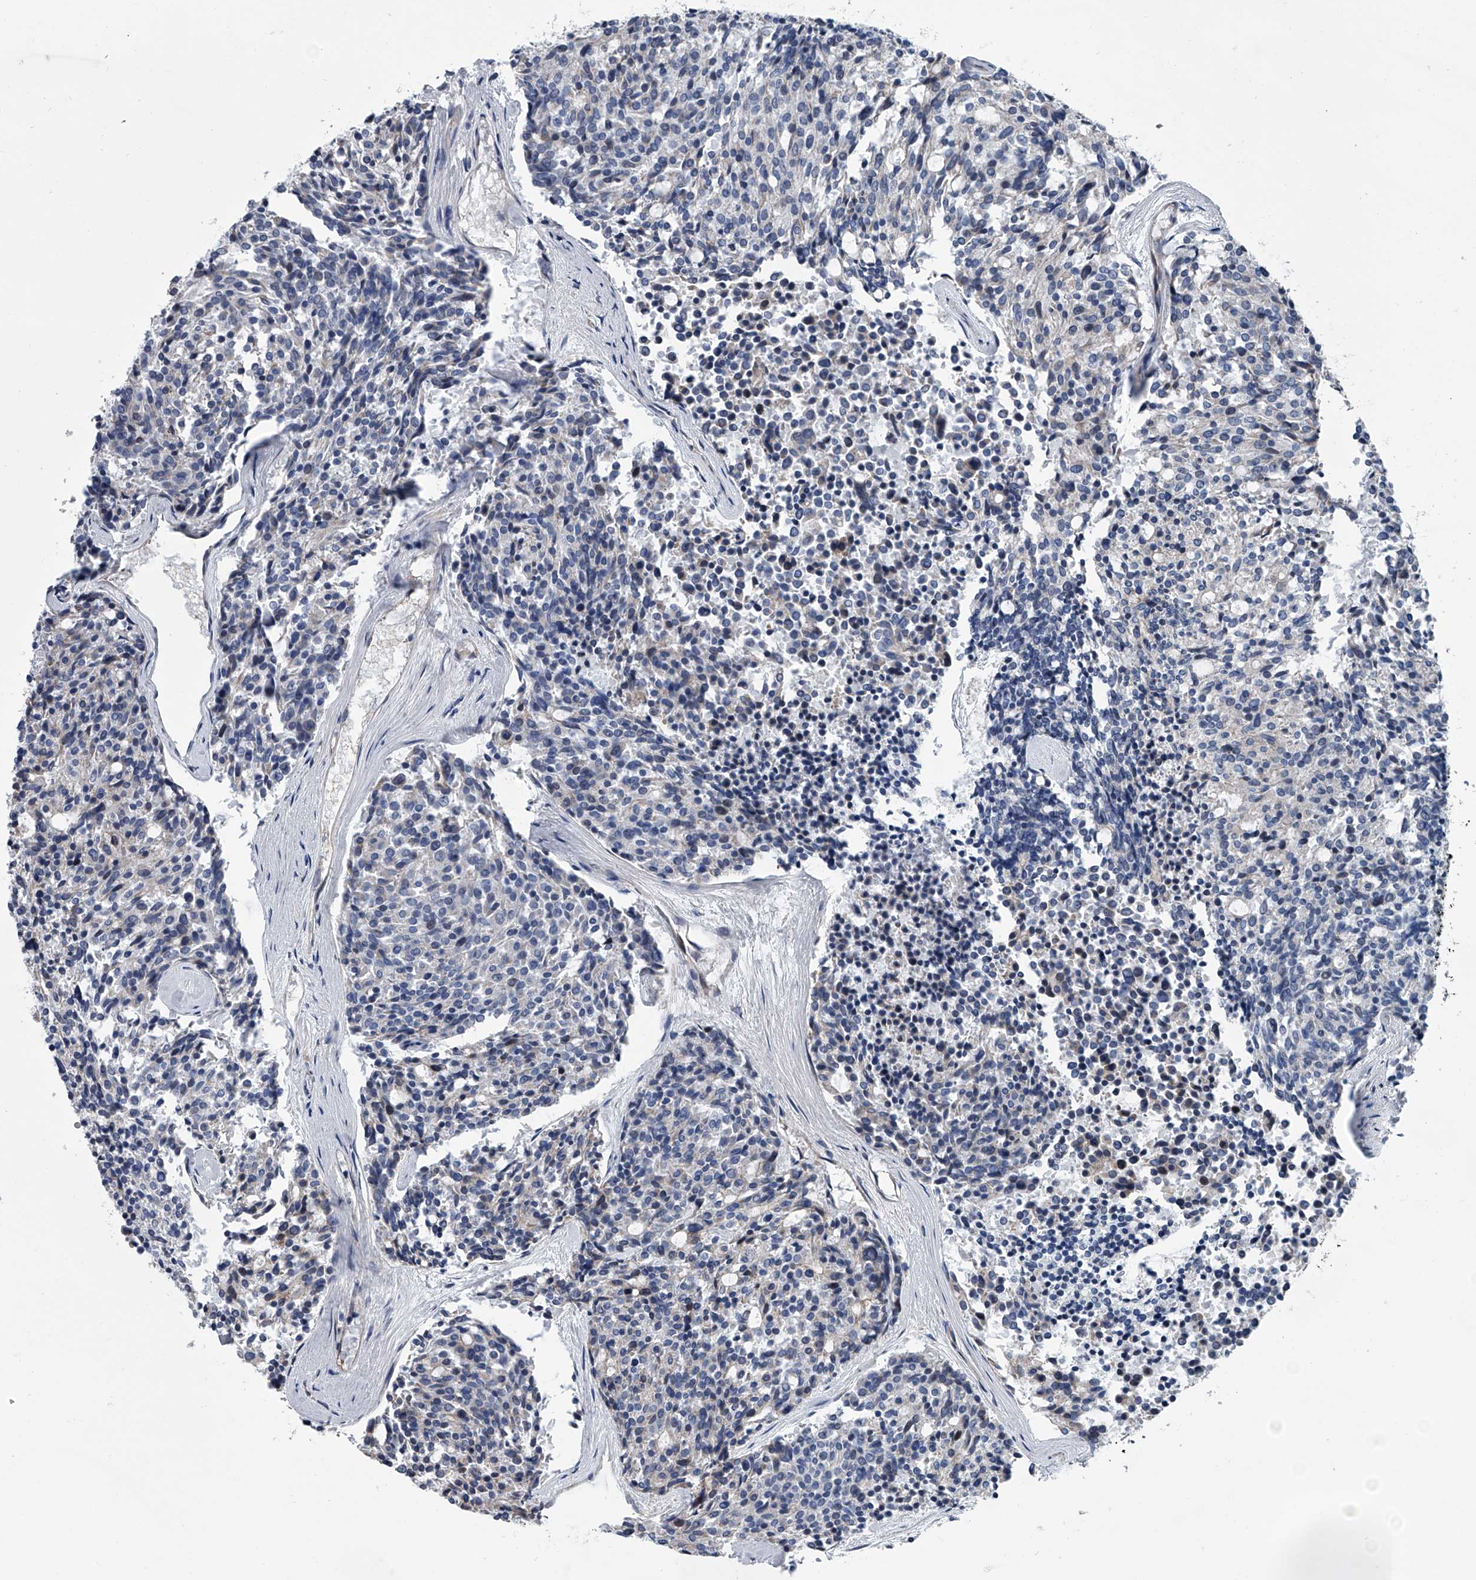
{"staining": {"intensity": "negative", "quantity": "none", "location": "none"}, "tissue": "carcinoid", "cell_type": "Tumor cells", "image_type": "cancer", "snomed": [{"axis": "morphology", "description": "Carcinoid, malignant, NOS"}, {"axis": "topography", "description": "Pancreas"}], "caption": "The image displays no staining of tumor cells in malignant carcinoid. Nuclei are stained in blue.", "gene": "ABCG1", "patient": {"sex": "female", "age": 54}}